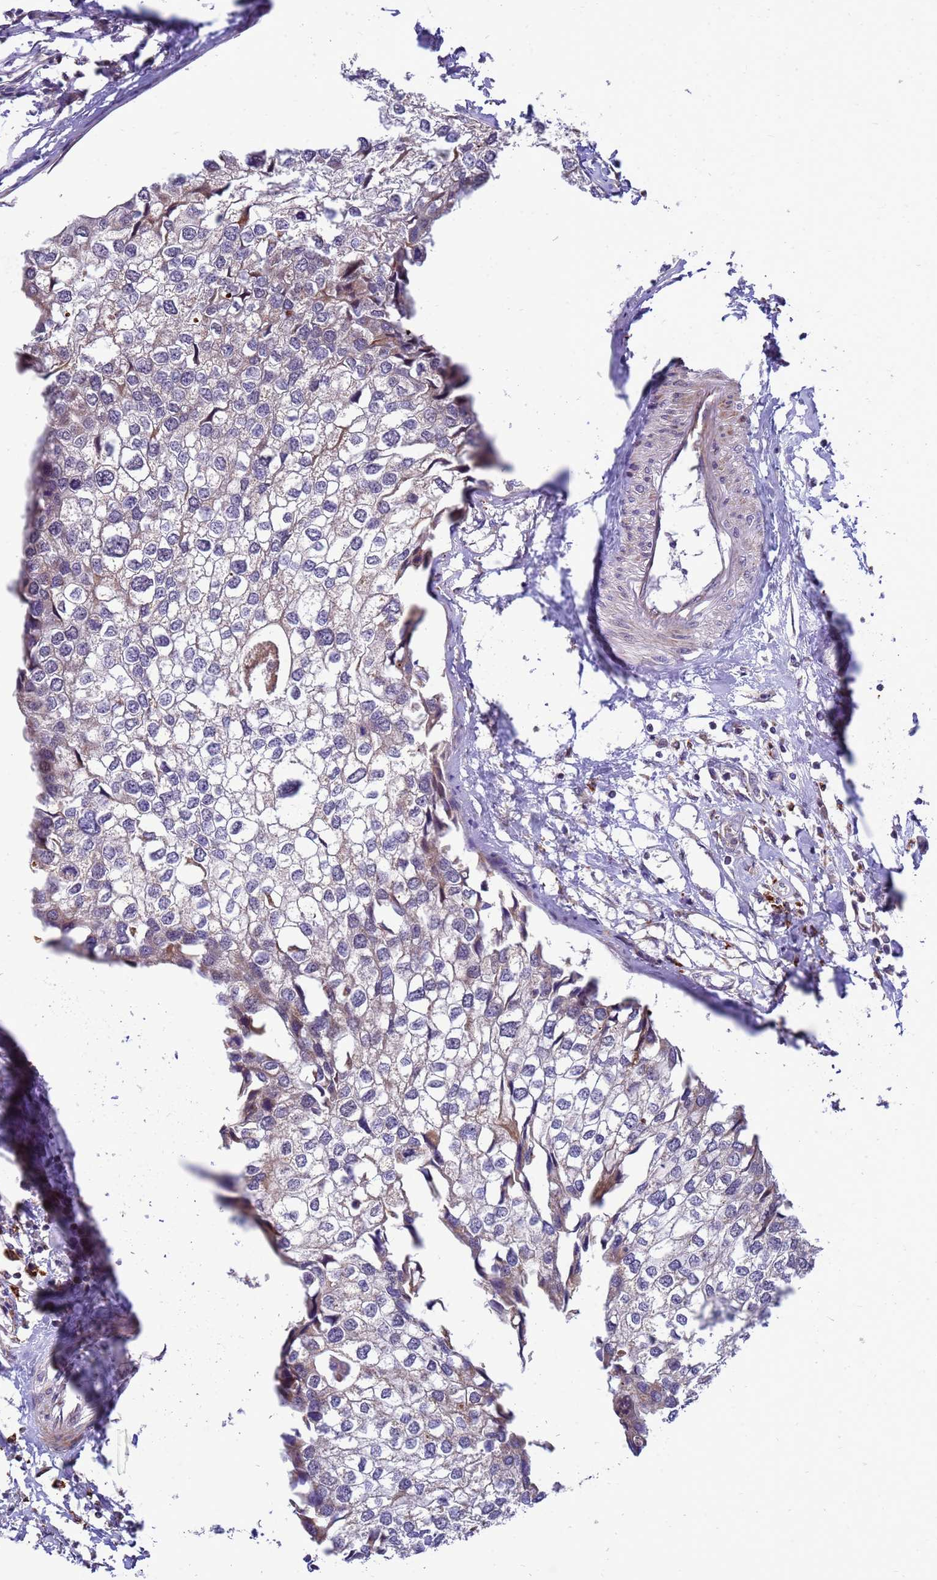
{"staining": {"intensity": "weak", "quantity": "25%-75%", "location": "cytoplasmic/membranous"}, "tissue": "urothelial cancer", "cell_type": "Tumor cells", "image_type": "cancer", "snomed": [{"axis": "morphology", "description": "Urothelial carcinoma, High grade"}, {"axis": "topography", "description": "Urinary bladder"}], "caption": "Immunohistochemical staining of urothelial cancer exhibits low levels of weak cytoplasmic/membranous staining in approximately 25%-75% of tumor cells.", "gene": "C12orf43", "patient": {"sex": "male", "age": 64}}